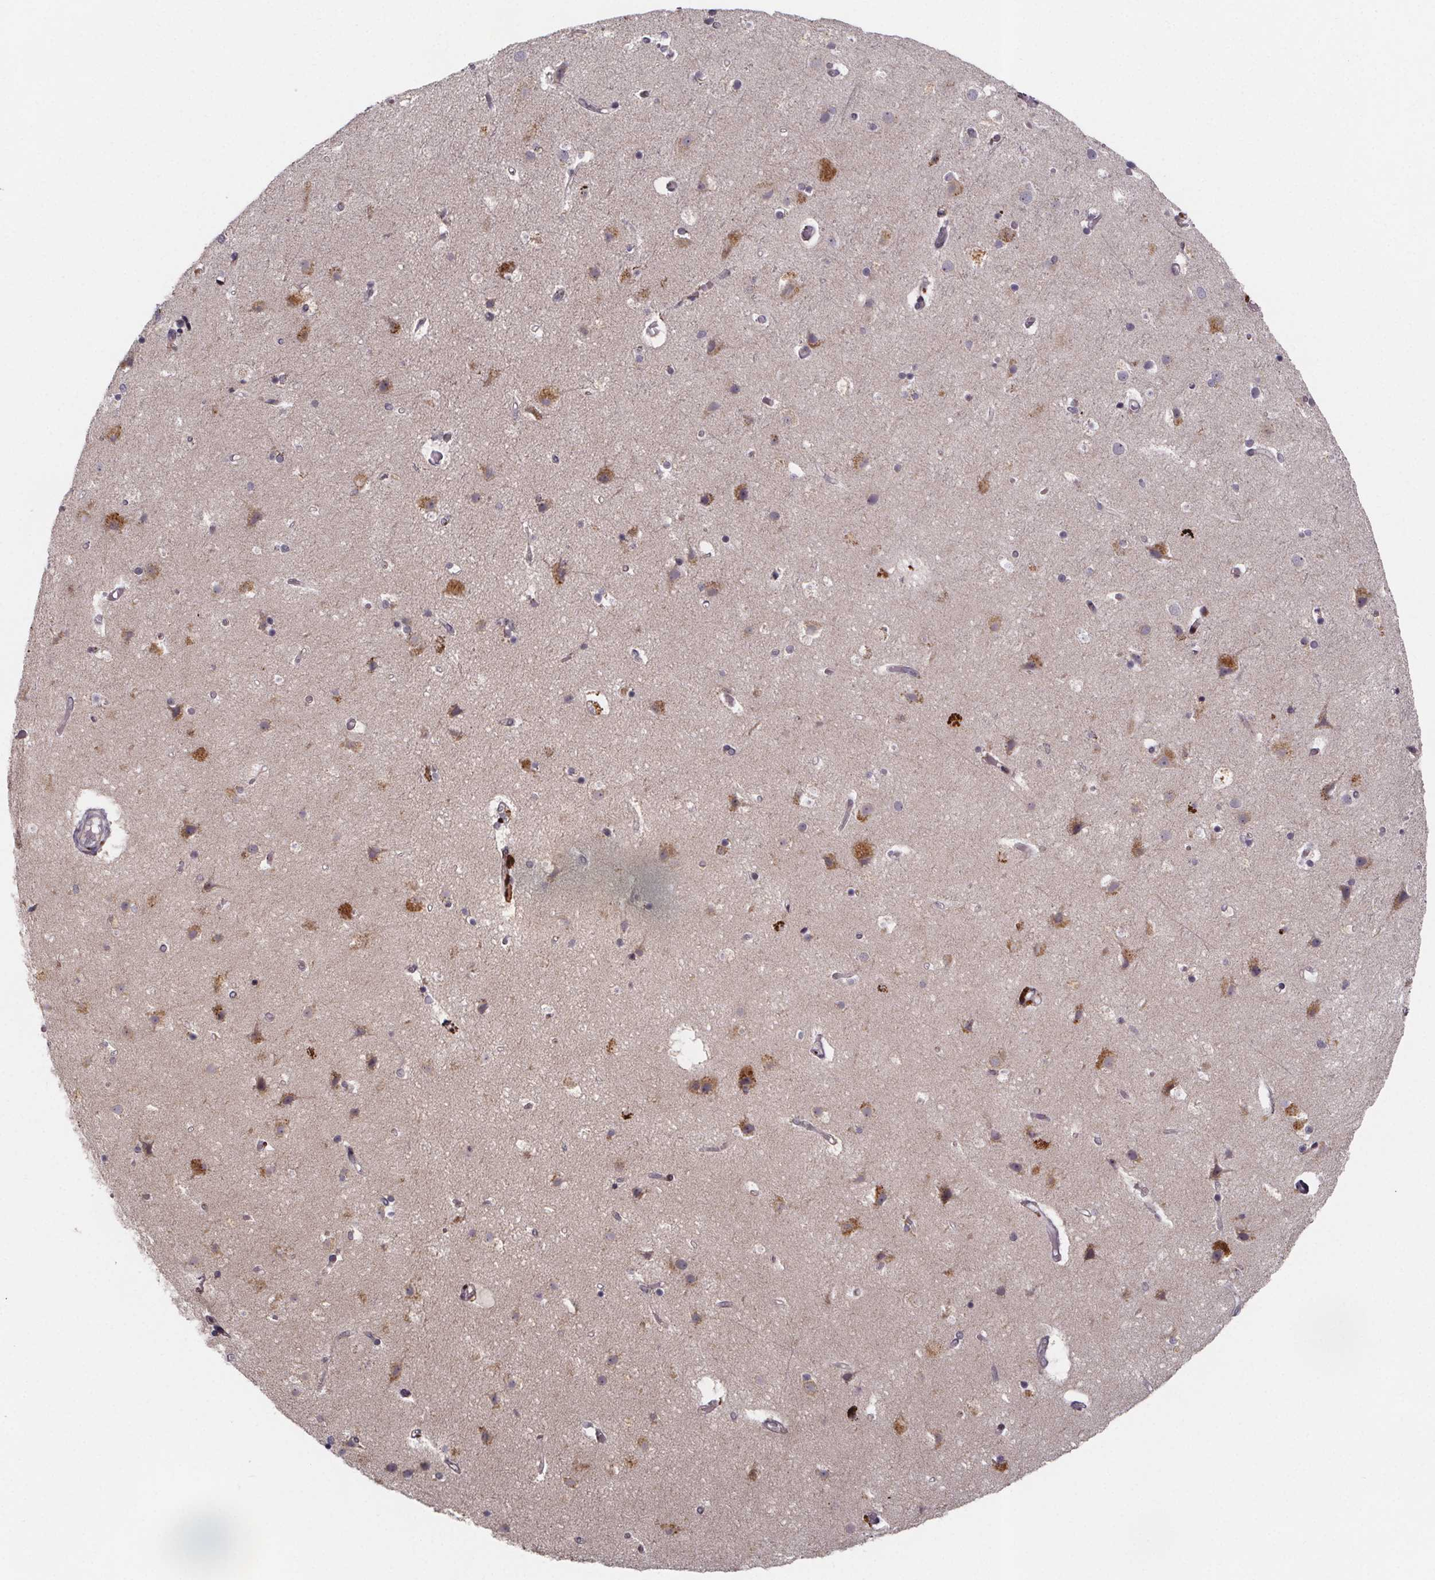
{"staining": {"intensity": "negative", "quantity": "none", "location": "none"}, "tissue": "cerebral cortex", "cell_type": "Endothelial cells", "image_type": "normal", "snomed": [{"axis": "morphology", "description": "Normal tissue, NOS"}, {"axis": "topography", "description": "Cerebral cortex"}], "caption": "This histopathology image is of unremarkable cerebral cortex stained with immunohistochemistry to label a protein in brown with the nuclei are counter-stained blue. There is no staining in endothelial cells.", "gene": "NDST1", "patient": {"sex": "female", "age": 52}}